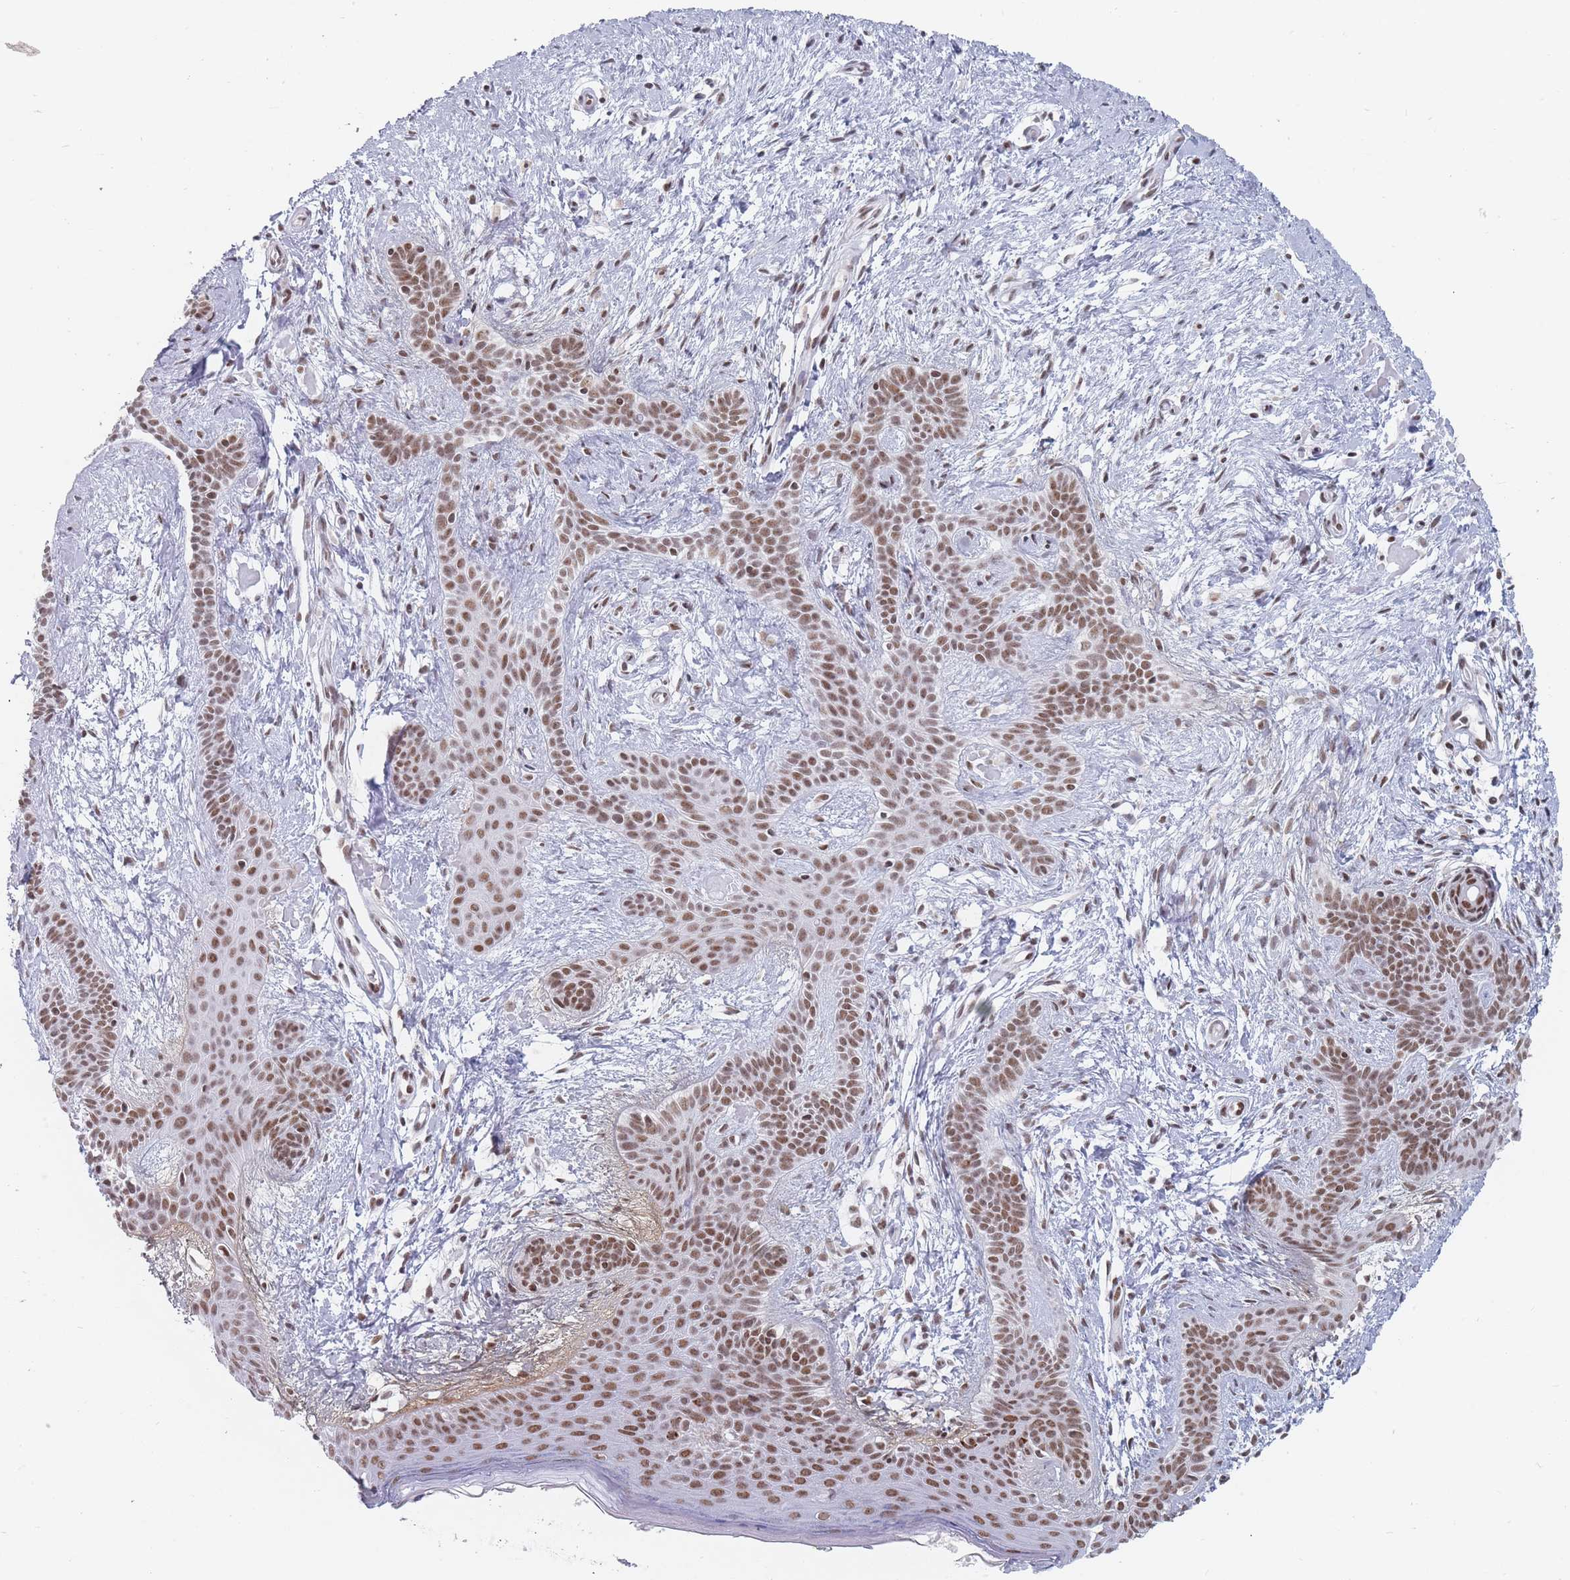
{"staining": {"intensity": "moderate", "quantity": ">75%", "location": "nuclear"}, "tissue": "skin cancer", "cell_type": "Tumor cells", "image_type": "cancer", "snomed": [{"axis": "morphology", "description": "Basal cell carcinoma"}, {"axis": "topography", "description": "Skin"}], "caption": "Protein staining of skin cancer (basal cell carcinoma) tissue exhibits moderate nuclear positivity in approximately >75% of tumor cells.", "gene": "SAFB2", "patient": {"sex": "male", "age": 78}}